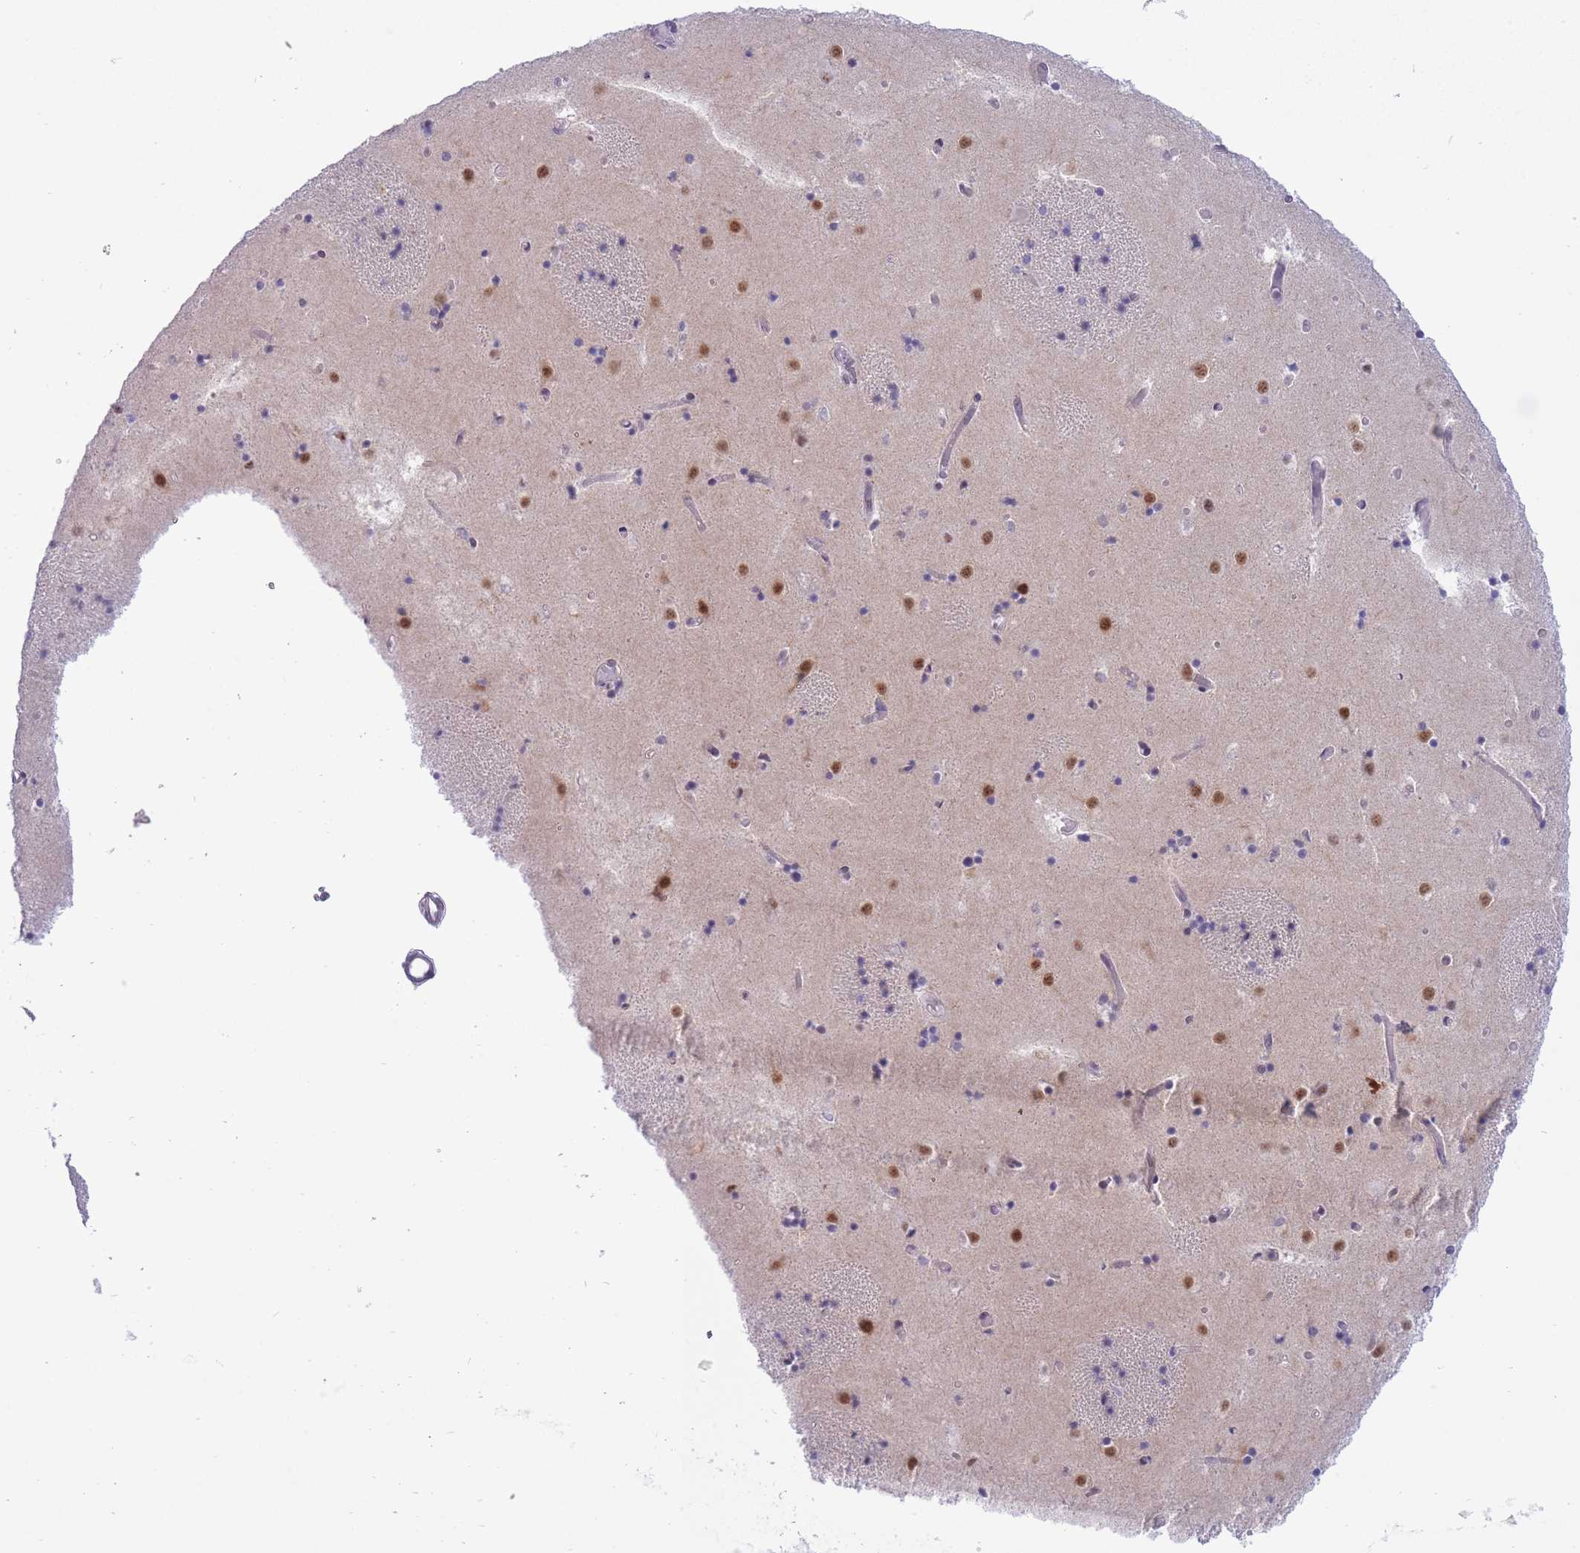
{"staining": {"intensity": "weak", "quantity": "<25%", "location": "nuclear"}, "tissue": "caudate", "cell_type": "Glial cells", "image_type": "normal", "snomed": [{"axis": "morphology", "description": "Normal tissue, NOS"}, {"axis": "topography", "description": "Lateral ventricle wall"}], "caption": "IHC of normal human caudate demonstrates no staining in glial cells. (Brightfield microscopy of DAB (3,3'-diaminobenzidine) immunohistochemistry (IHC) at high magnification).", "gene": "CYP2B6", "patient": {"sex": "female", "age": 52}}